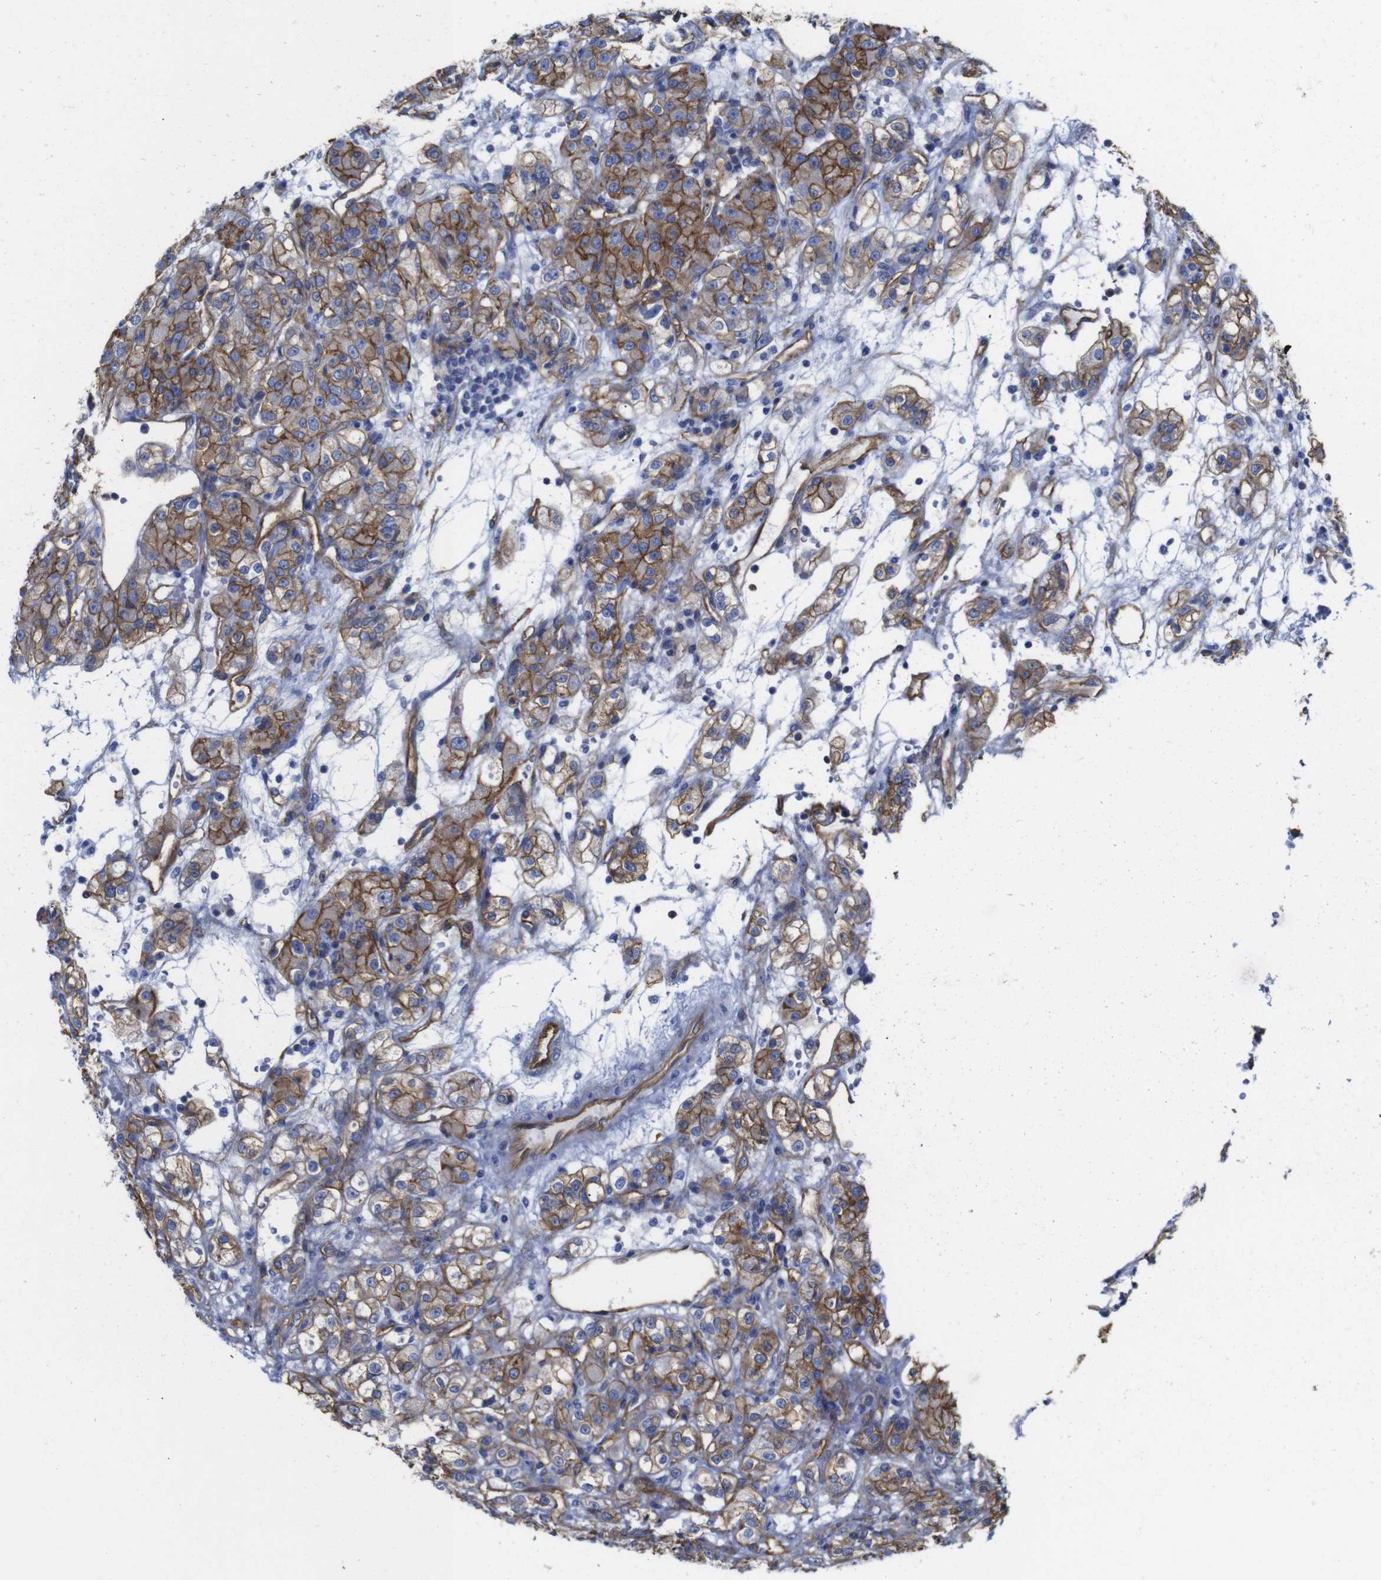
{"staining": {"intensity": "strong", "quantity": ">75%", "location": "cytoplasmic/membranous"}, "tissue": "renal cancer", "cell_type": "Tumor cells", "image_type": "cancer", "snomed": [{"axis": "morphology", "description": "Normal tissue, NOS"}, {"axis": "morphology", "description": "Adenocarcinoma, NOS"}, {"axis": "topography", "description": "Kidney"}], "caption": "Immunohistochemistry (IHC) micrograph of human renal cancer stained for a protein (brown), which exhibits high levels of strong cytoplasmic/membranous positivity in about >75% of tumor cells.", "gene": "SPTBN1", "patient": {"sex": "male", "age": 61}}